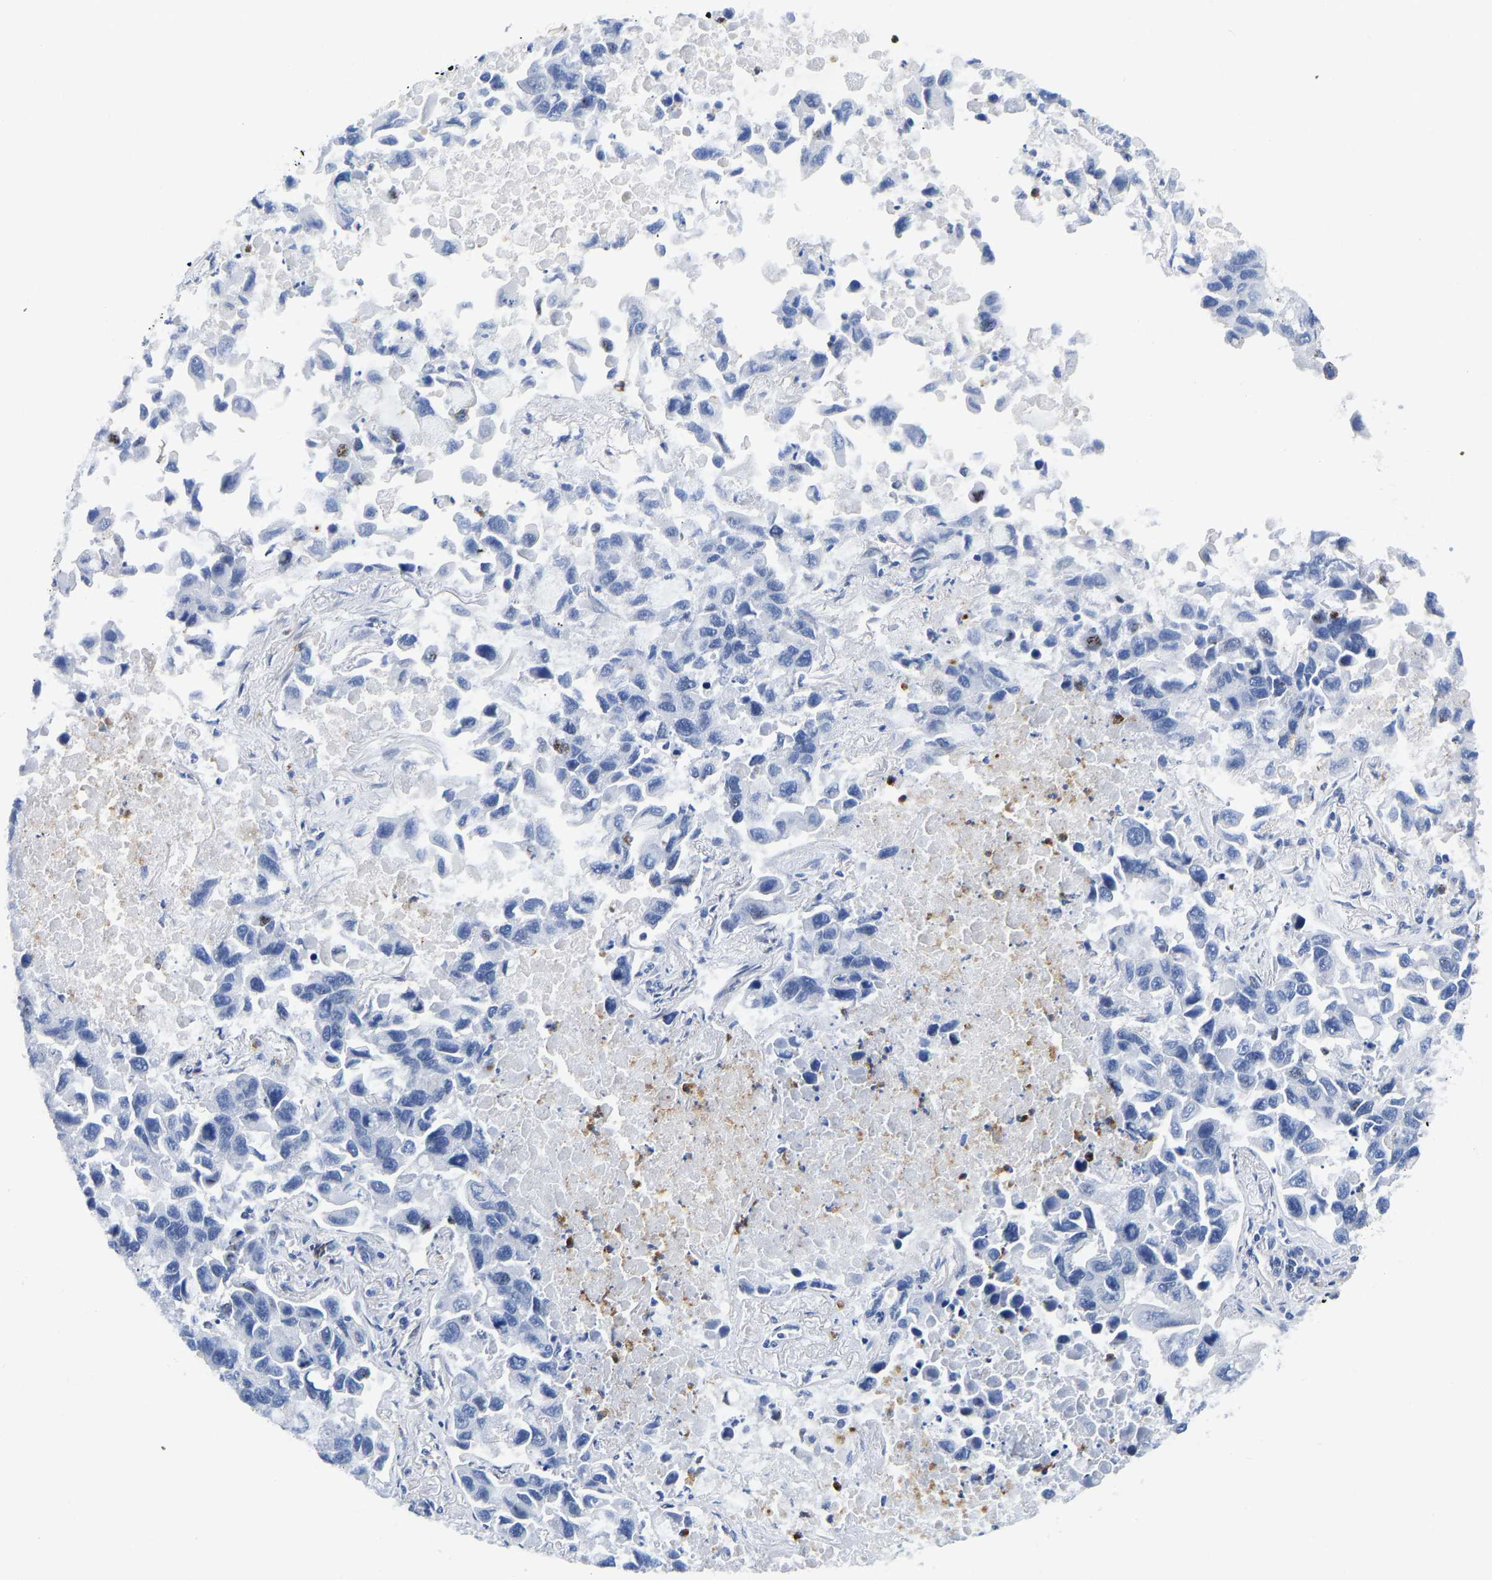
{"staining": {"intensity": "moderate", "quantity": "<25%", "location": "nuclear"}, "tissue": "lung cancer", "cell_type": "Tumor cells", "image_type": "cancer", "snomed": [{"axis": "morphology", "description": "Adenocarcinoma, NOS"}, {"axis": "topography", "description": "Lung"}], "caption": "This is a histology image of immunohistochemistry staining of lung adenocarcinoma, which shows moderate staining in the nuclear of tumor cells.", "gene": "HDAC5", "patient": {"sex": "male", "age": 64}}